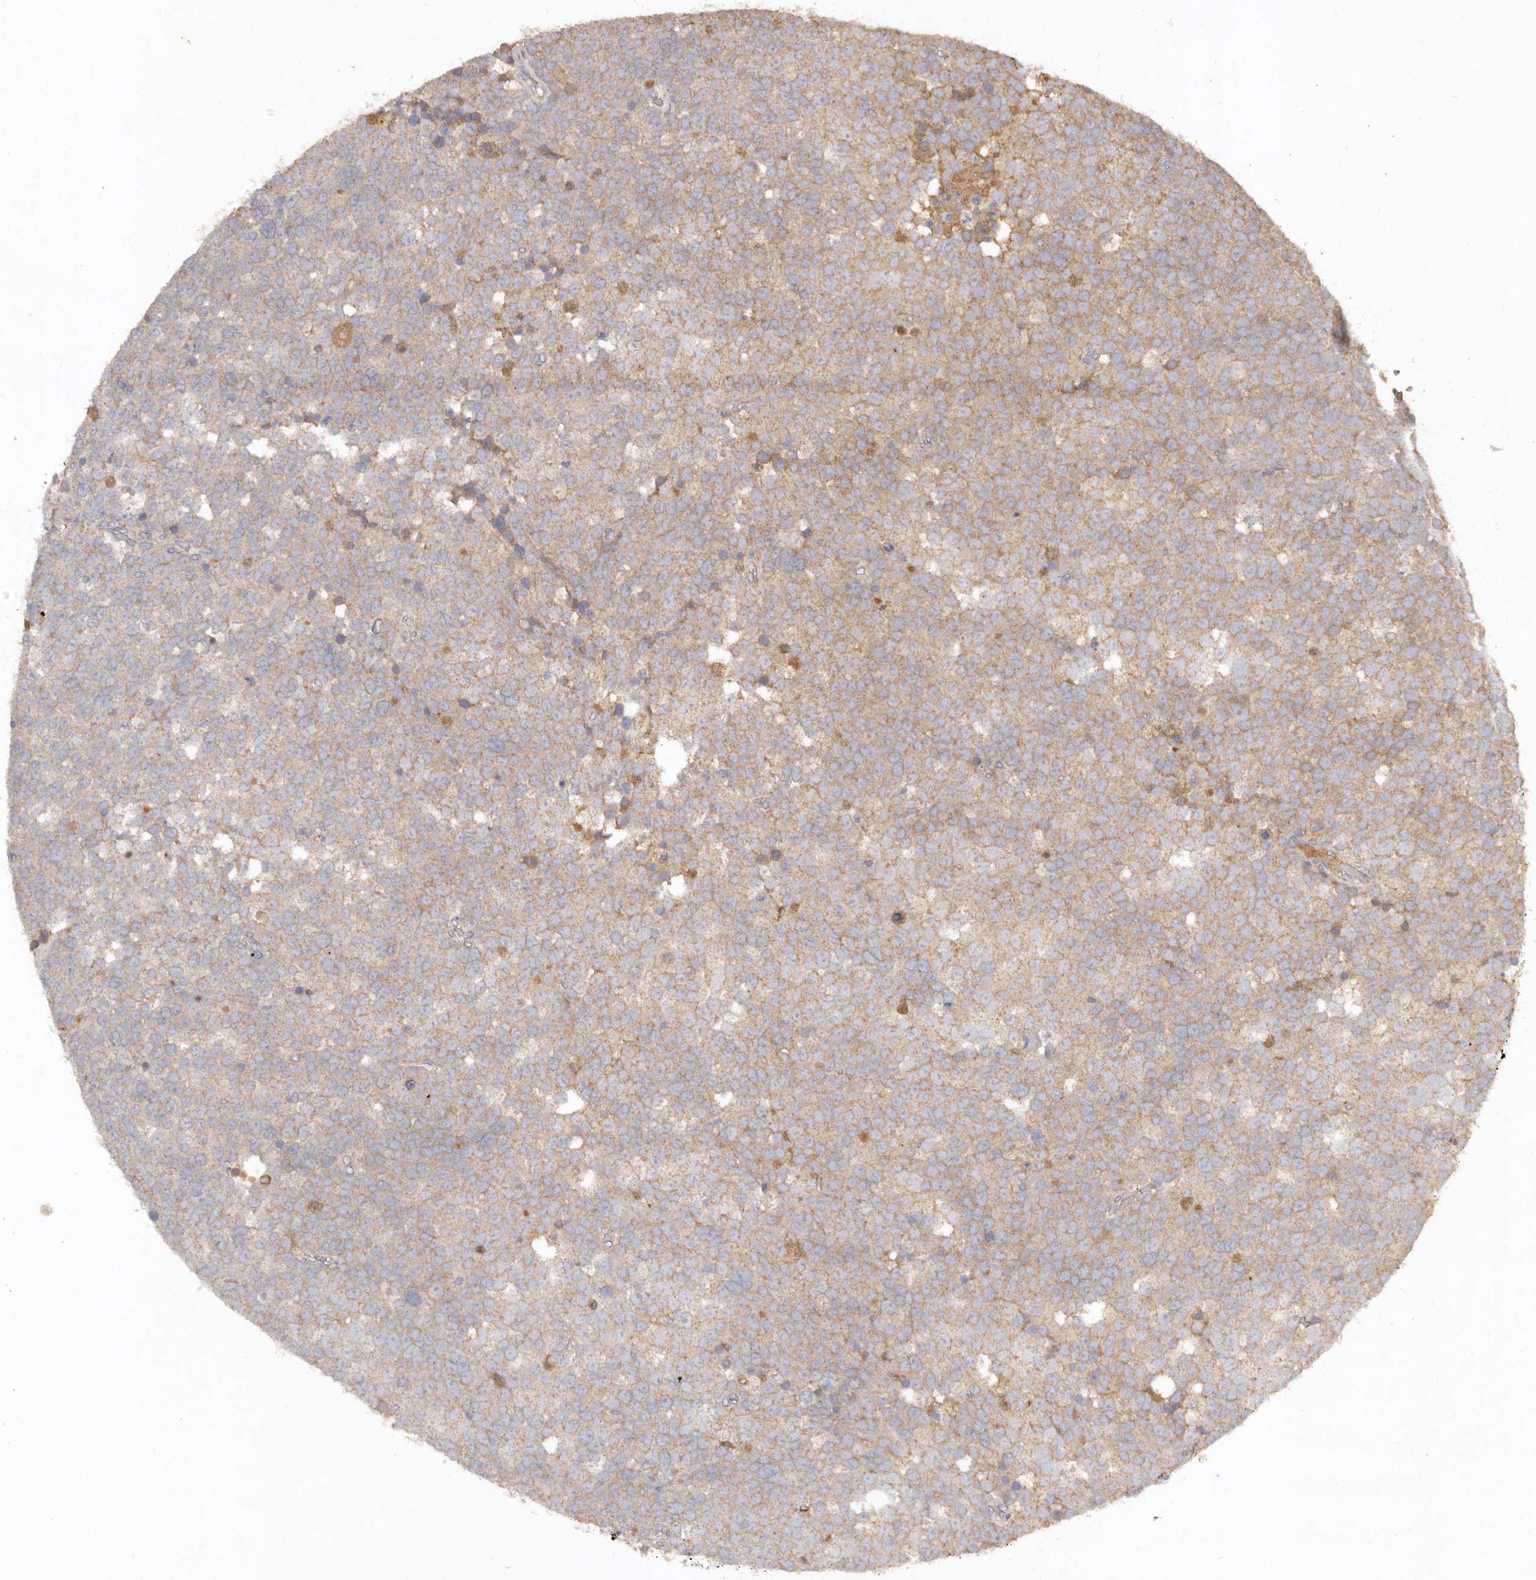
{"staining": {"intensity": "weak", "quantity": ">75%", "location": "cytoplasmic/membranous"}, "tissue": "testis cancer", "cell_type": "Tumor cells", "image_type": "cancer", "snomed": [{"axis": "morphology", "description": "Seminoma, NOS"}, {"axis": "topography", "description": "Testis"}], "caption": "Immunohistochemistry histopathology image of neoplastic tissue: testis seminoma stained using immunohistochemistry displays low levels of weak protein expression localized specifically in the cytoplasmic/membranous of tumor cells, appearing as a cytoplasmic/membranous brown color.", "gene": "FARS2", "patient": {"sex": "male", "age": 71}}